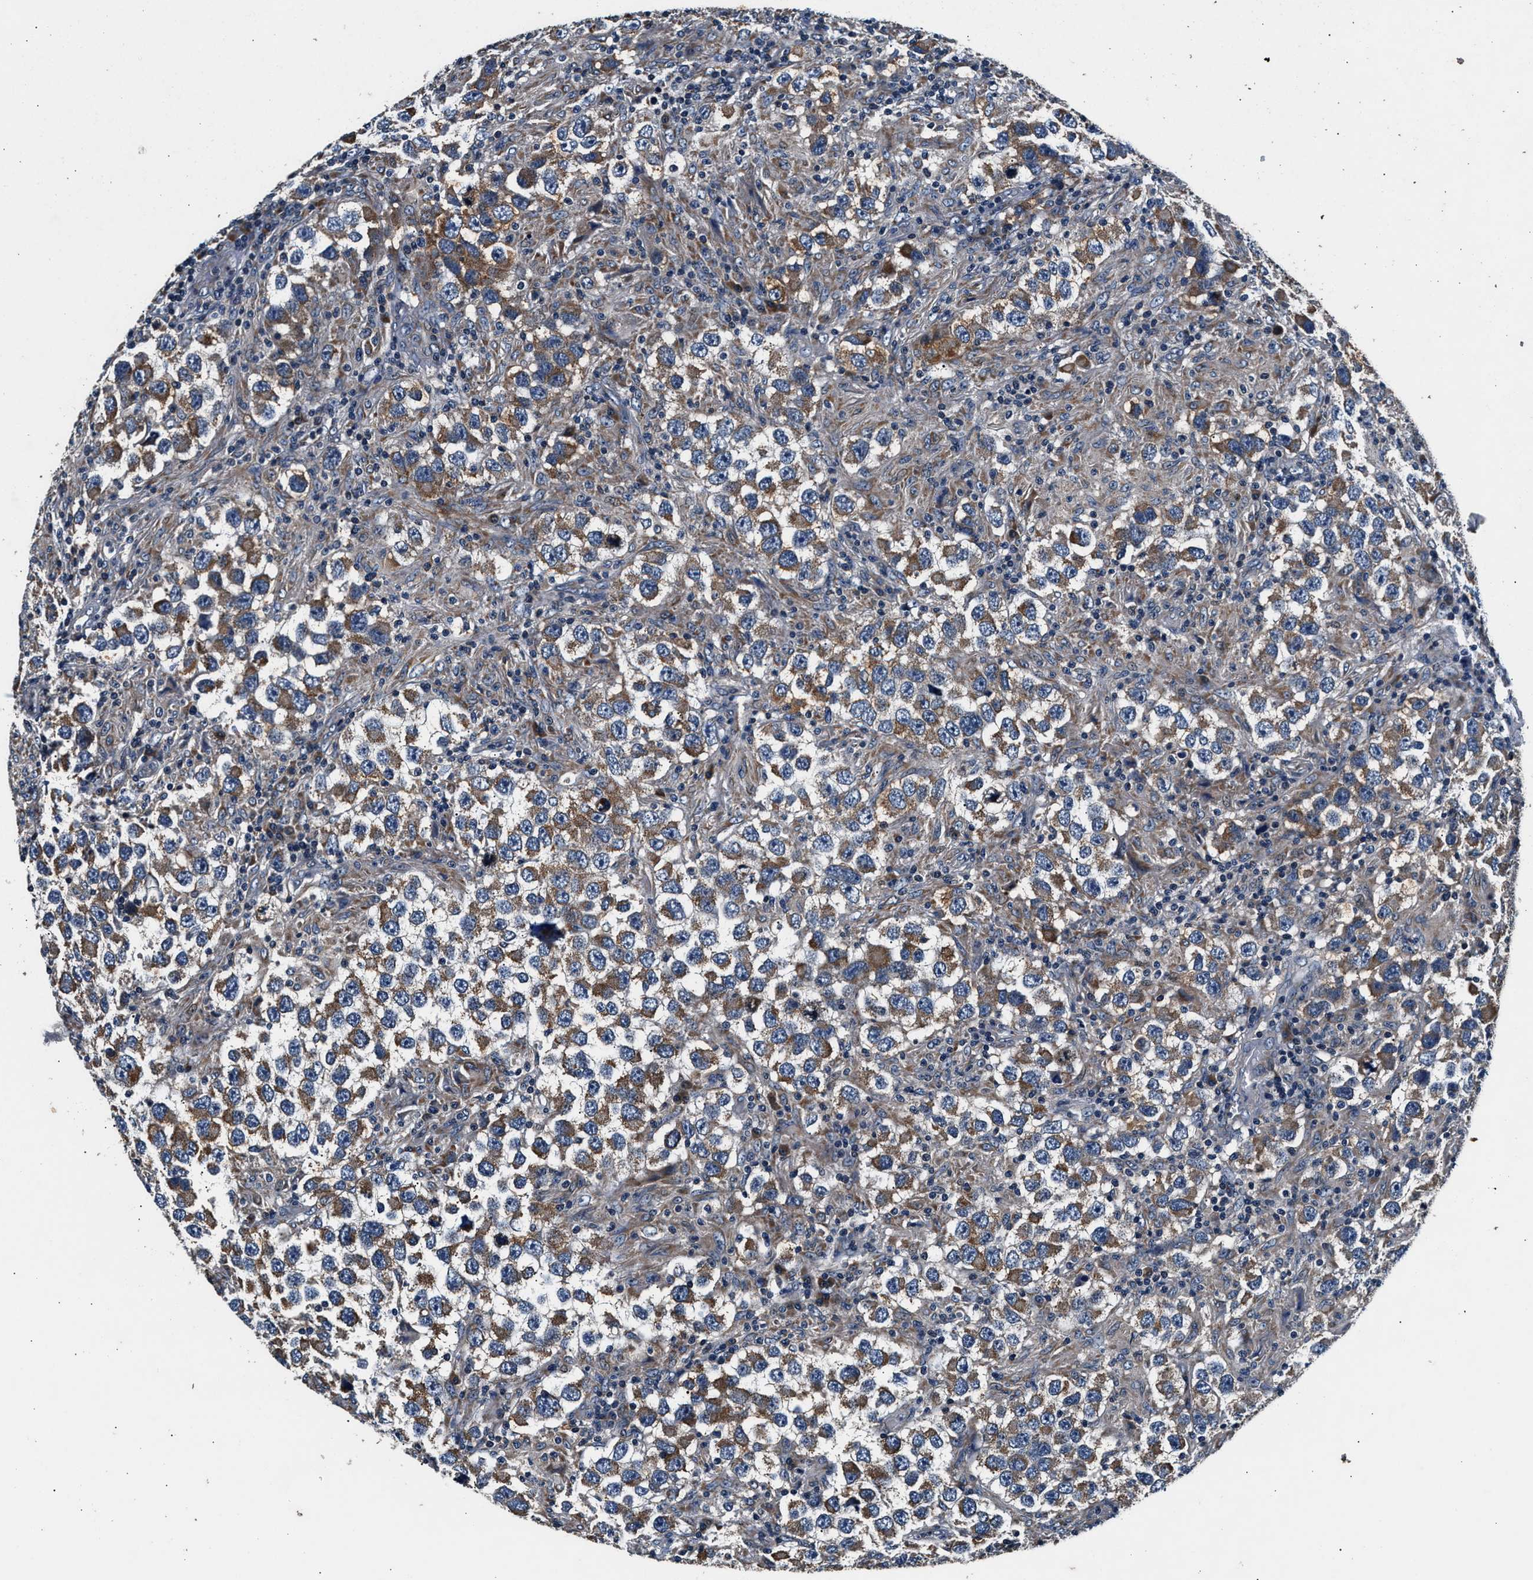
{"staining": {"intensity": "moderate", "quantity": ">75%", "location": "cytoplasmic/membranous"}, "tissue": "testis cancer", "cell_type": "Tumor cells", "image_type": "cancer", "snomed": [{"axis": "morphology", "description": "Carcinoma, Embryonal, NOS"}, {"axis": "topography", "description": "Testis"}], "caption": "Testis cancer (embryonal carcinoma) tissue shows moderate cytoplasmic/membranous staining in approximately >75% of tumor cells The staining is performed using DAB (3,3'-diaminobenzidine) brown chromogen to label protein expression. The nuclei are counter-stained blue using hematoxylin.", "gene": "IMMT", "patient": {"sex": "male", "age": 21}}